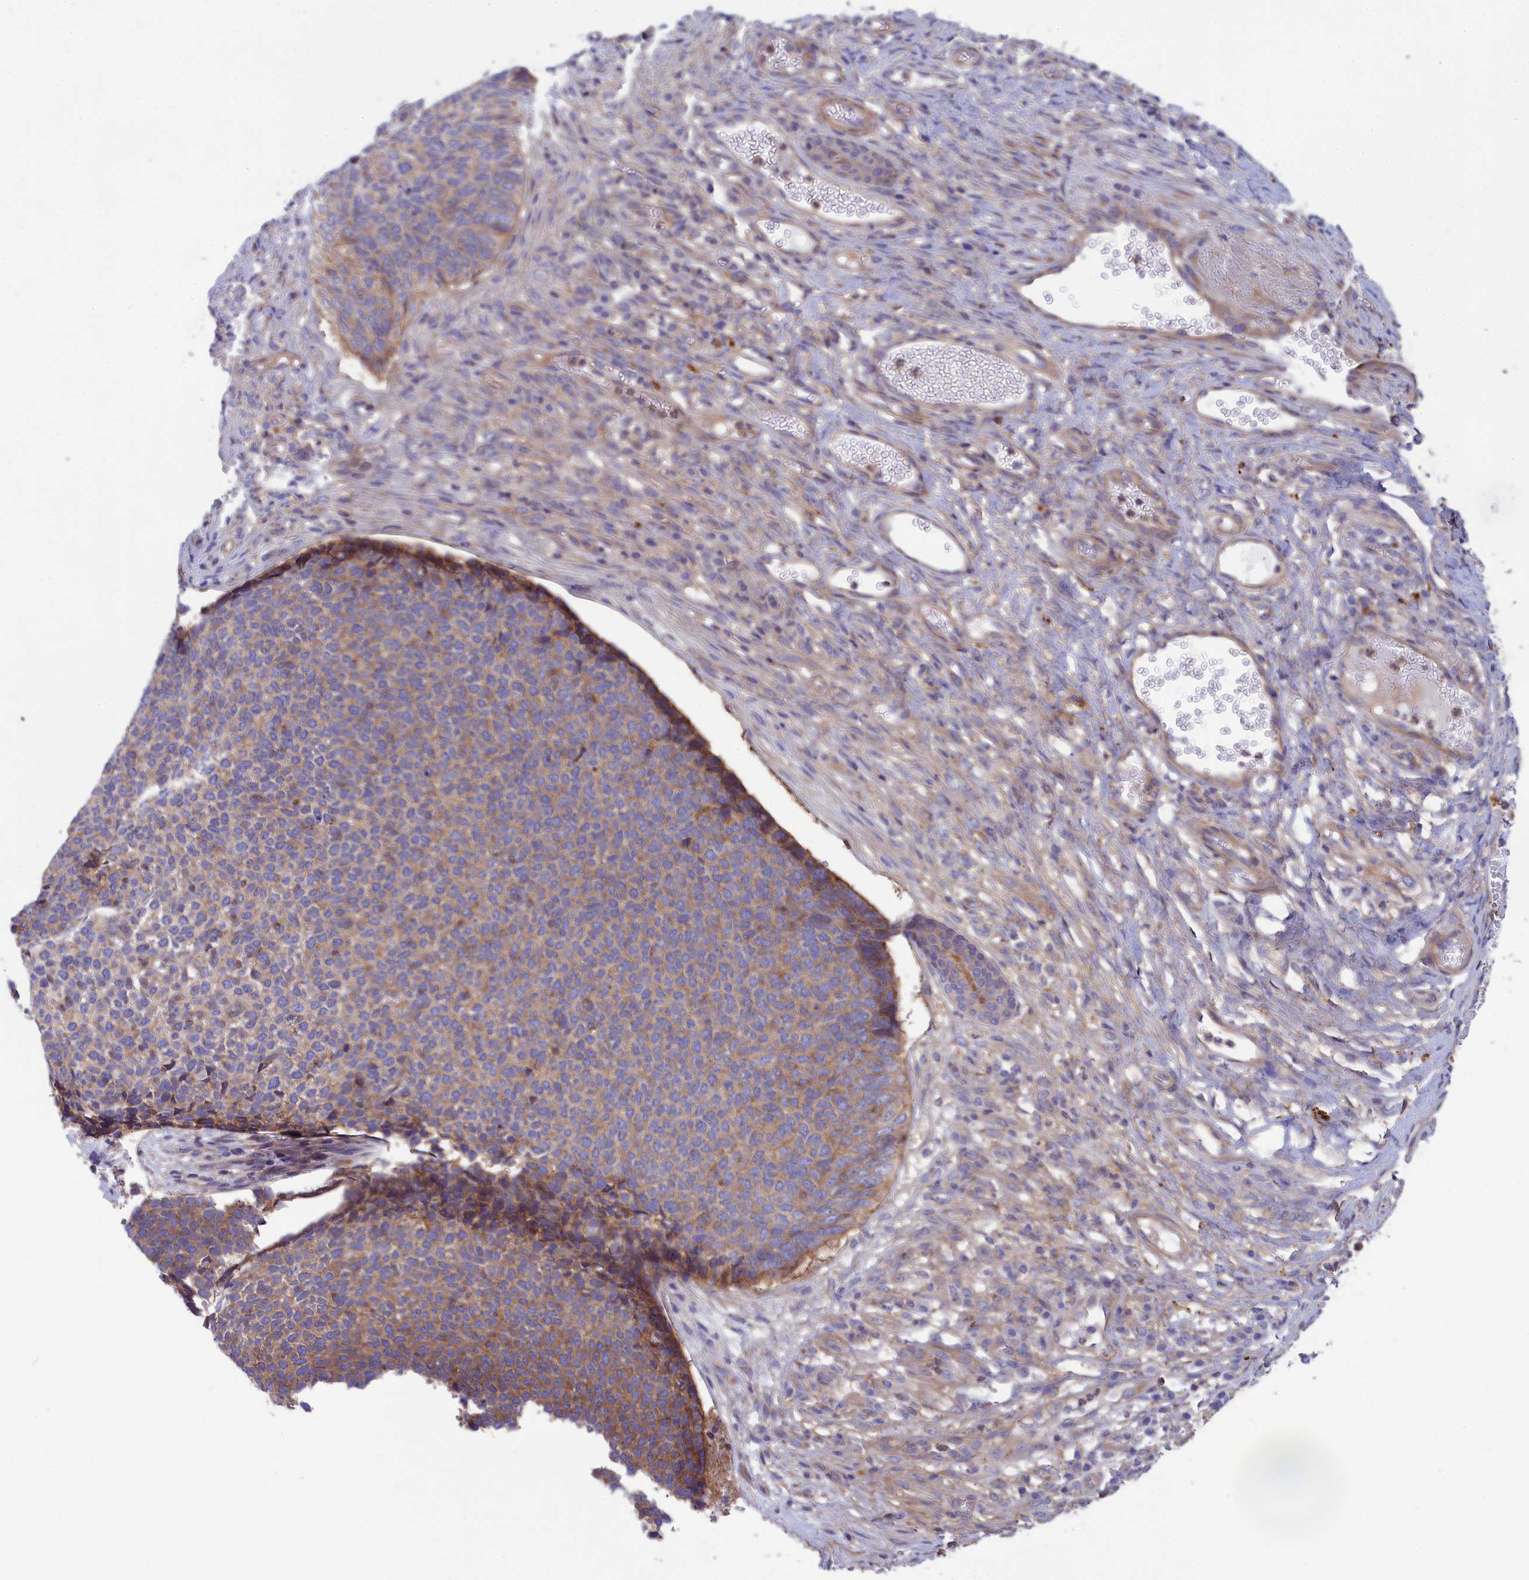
{"staining": {"intensity": "weak", "quantity": "<25%", "location": "cytoplasmic/membranous"}, "tissue": "skin cancer", "cell_type": "Tumor cells", "image_type": "cancer", "snomed": [{"axis": "morphology", "description": "Basal cell carcinoma"}, {"axis": "topography", "description": "Skin"}], "caption": "The micrograph exhibits no significant positivity in tumor cells of skin basal cell carcinoma.", "gene": "SCAMP4", "patient": {"sex": "female", "age": 84}}